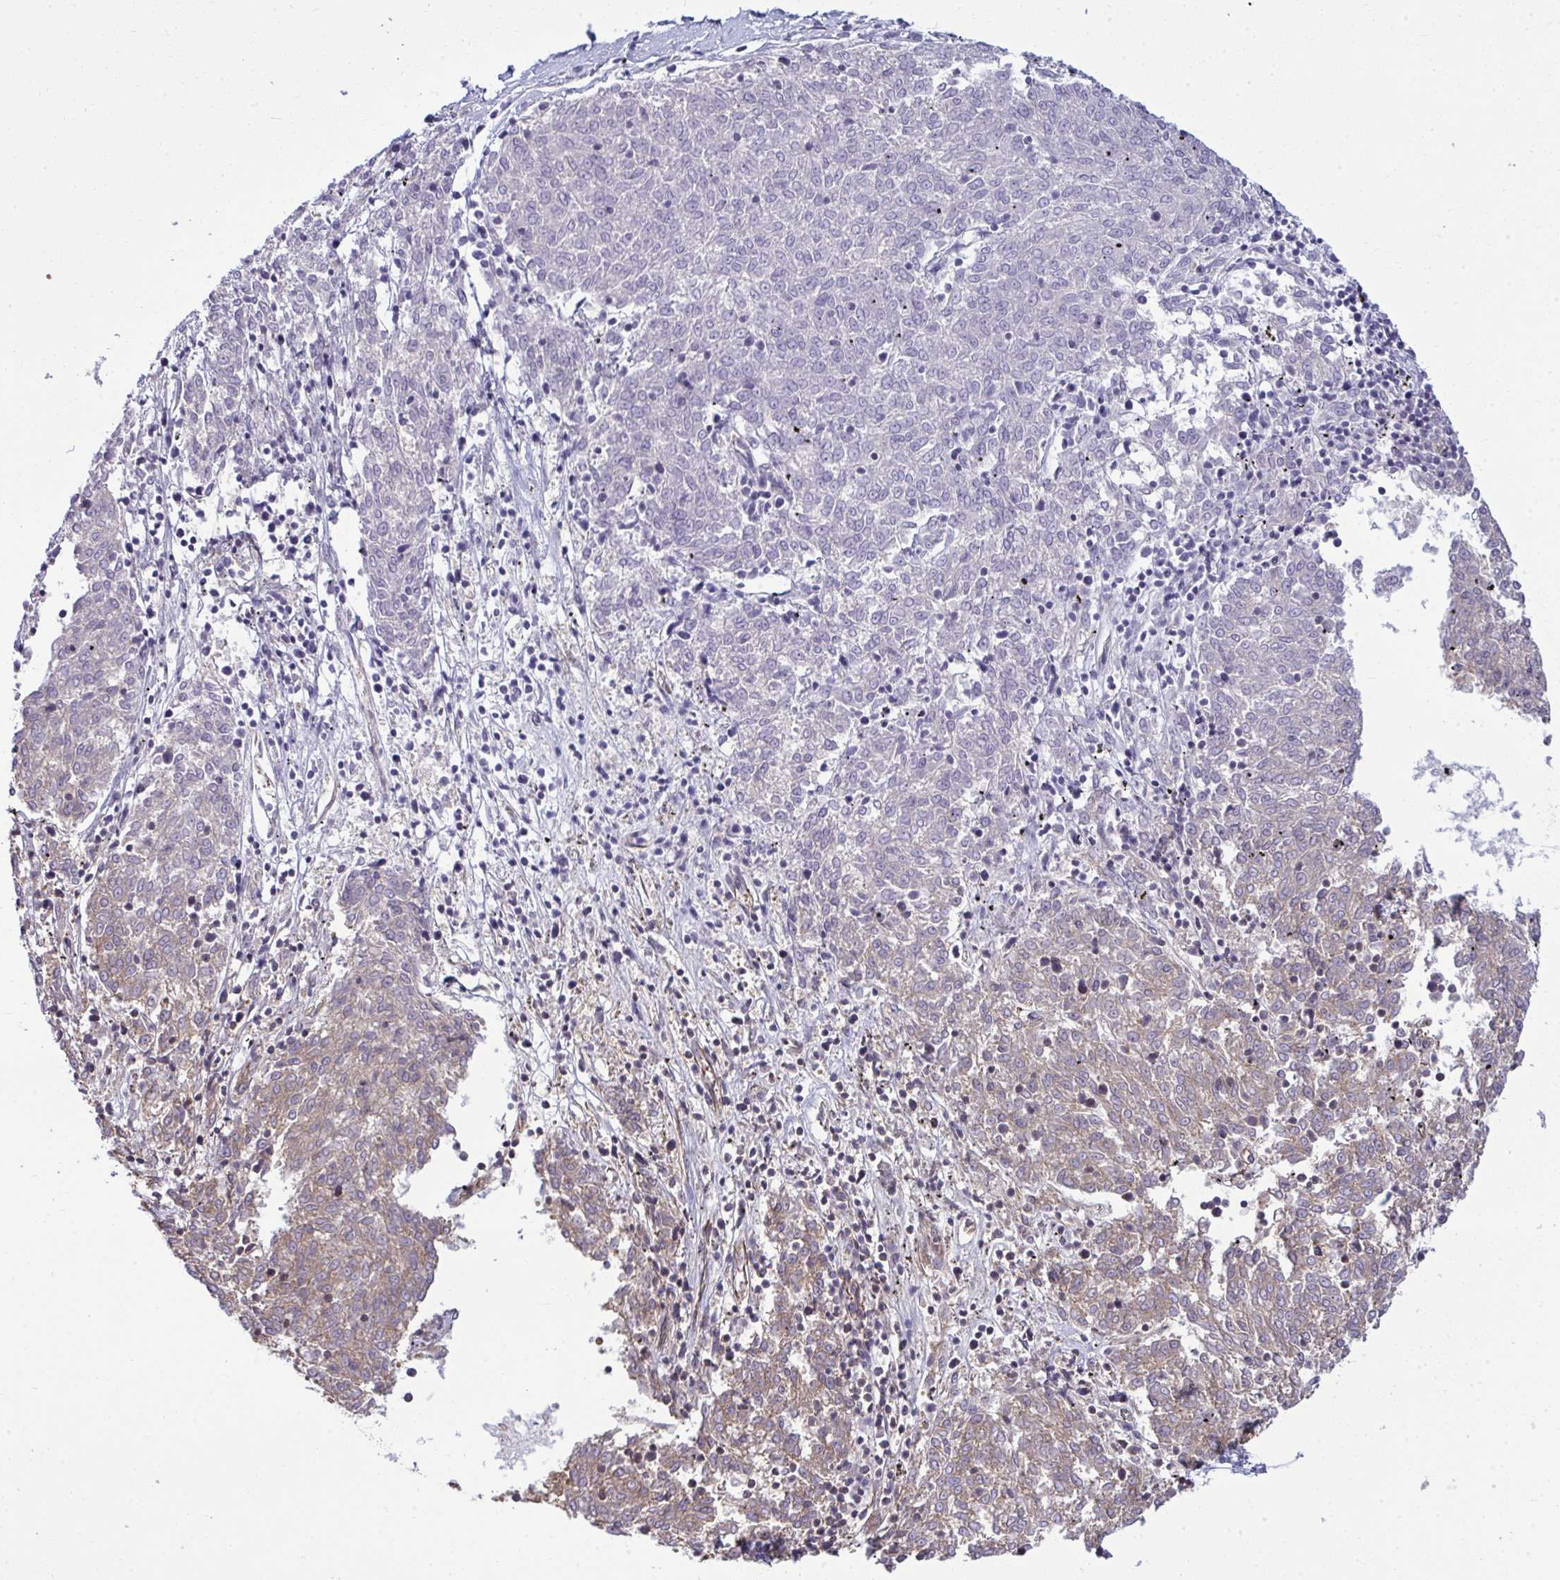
{"staining": {"intensity": "weak", "quantity": "<25%", "location": "cytoplasmic/membranous"}, "tissue": "melanoma", "cell_type": "Tumor cells", "image_type": "cancer", "snomed": [{"axis": "morphology", "description": "Malignant melanoma, NOS"}, {"axis": "topography", "description": "Skin"}], "caption": "There is no significant staining in tumor cells of melanoma. (DAB IHC, high magnification).", "gene": "FUT10", "patient": {"sex": "female", "age": 72}}